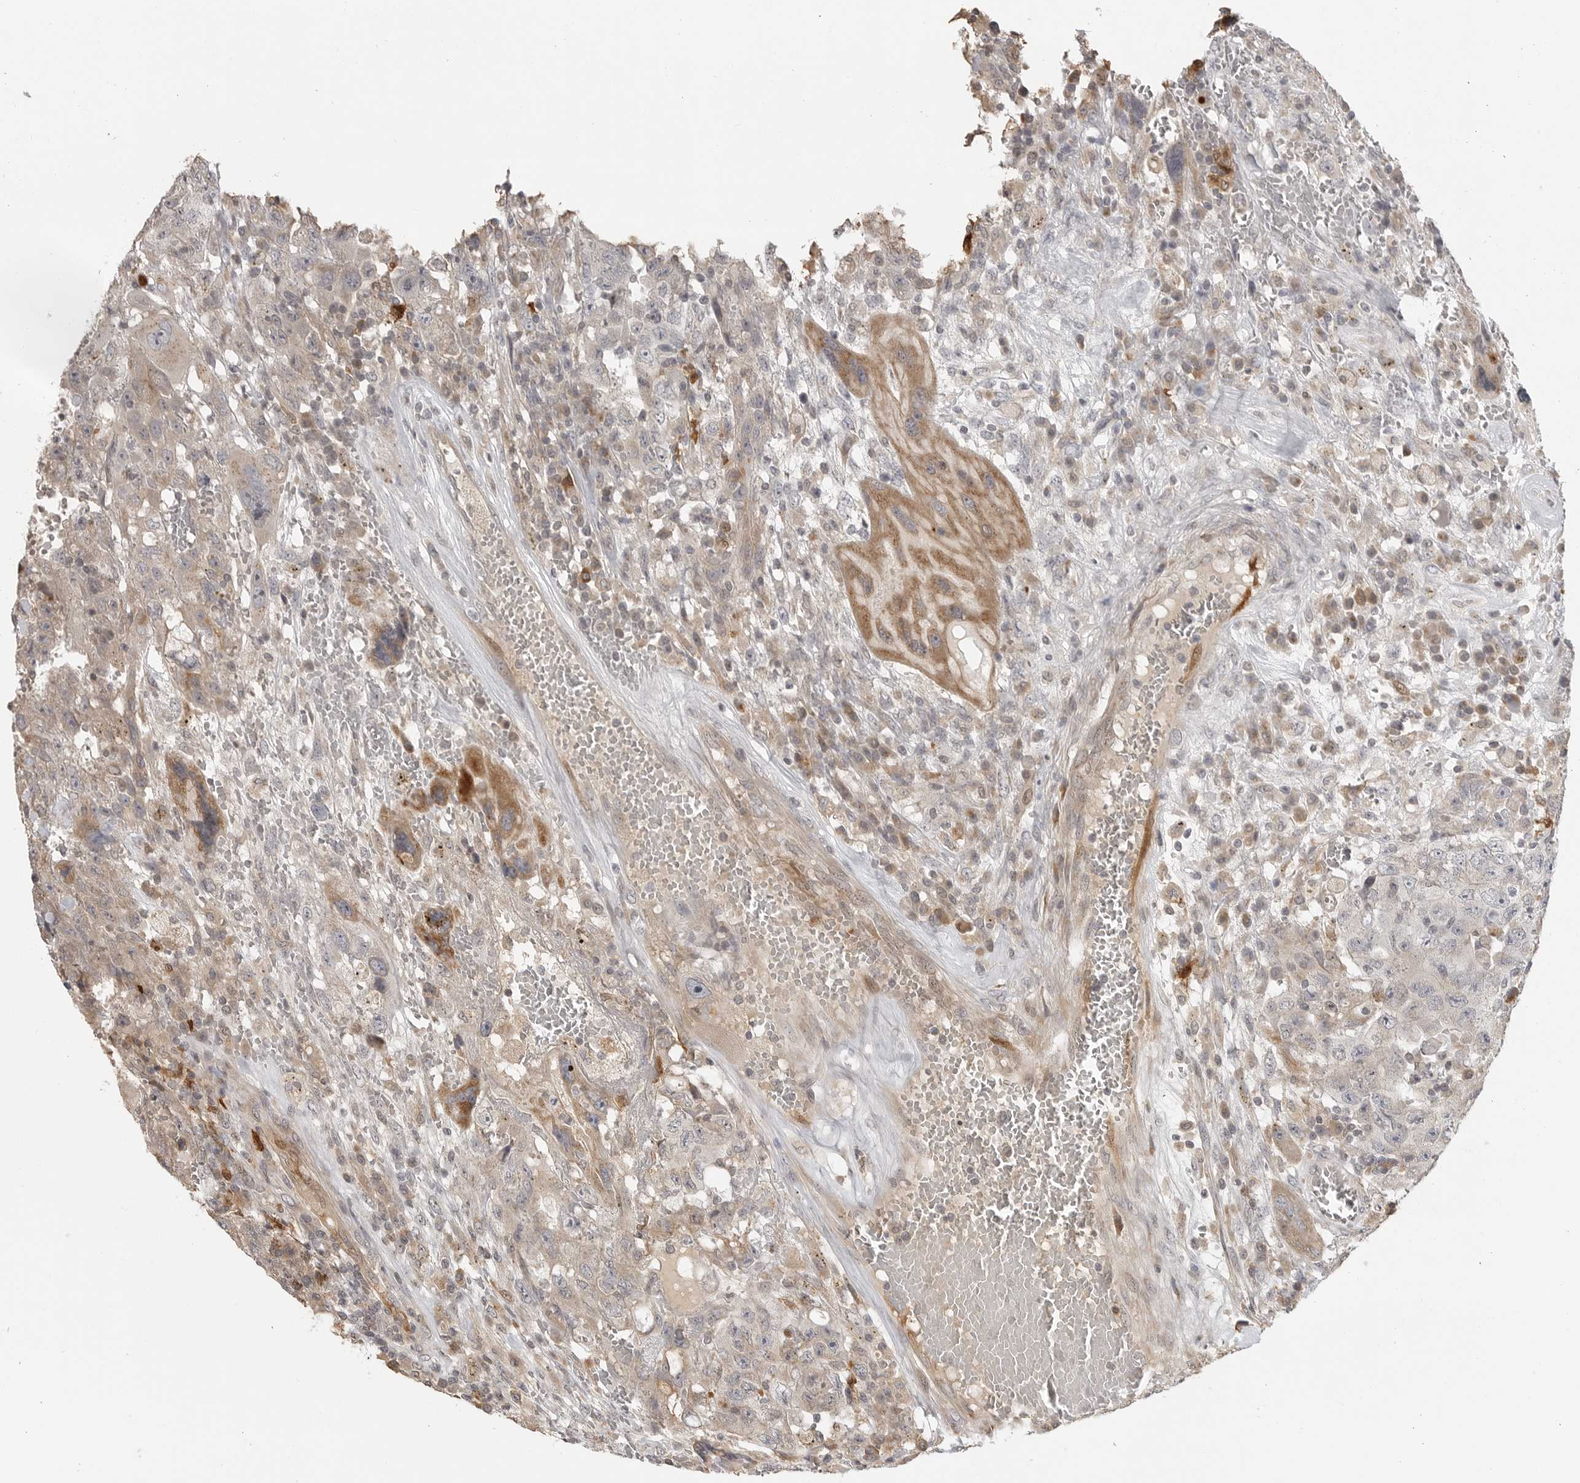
{"staining": {"intensity": "weak", "quantity": "<25%", "location": "cytoplasmic/membranous"}, "tissue": "testis cancer", "cell_type": "Tumor cells", "image_type": "cancer", "snomed": [{"axis": "morphology", "description": "Carcinoma, Embryonal, NOS"}, {"axis": "topography", "description": "Testis"}], "caption": "A high-resolution photomicrograph shows IHC staining of testis cancer (embryonal carcinoma), which reveals no significant staining in tumor cells.", "gene": "IDO1", "patient": {"sex": "male", "age": 26}}